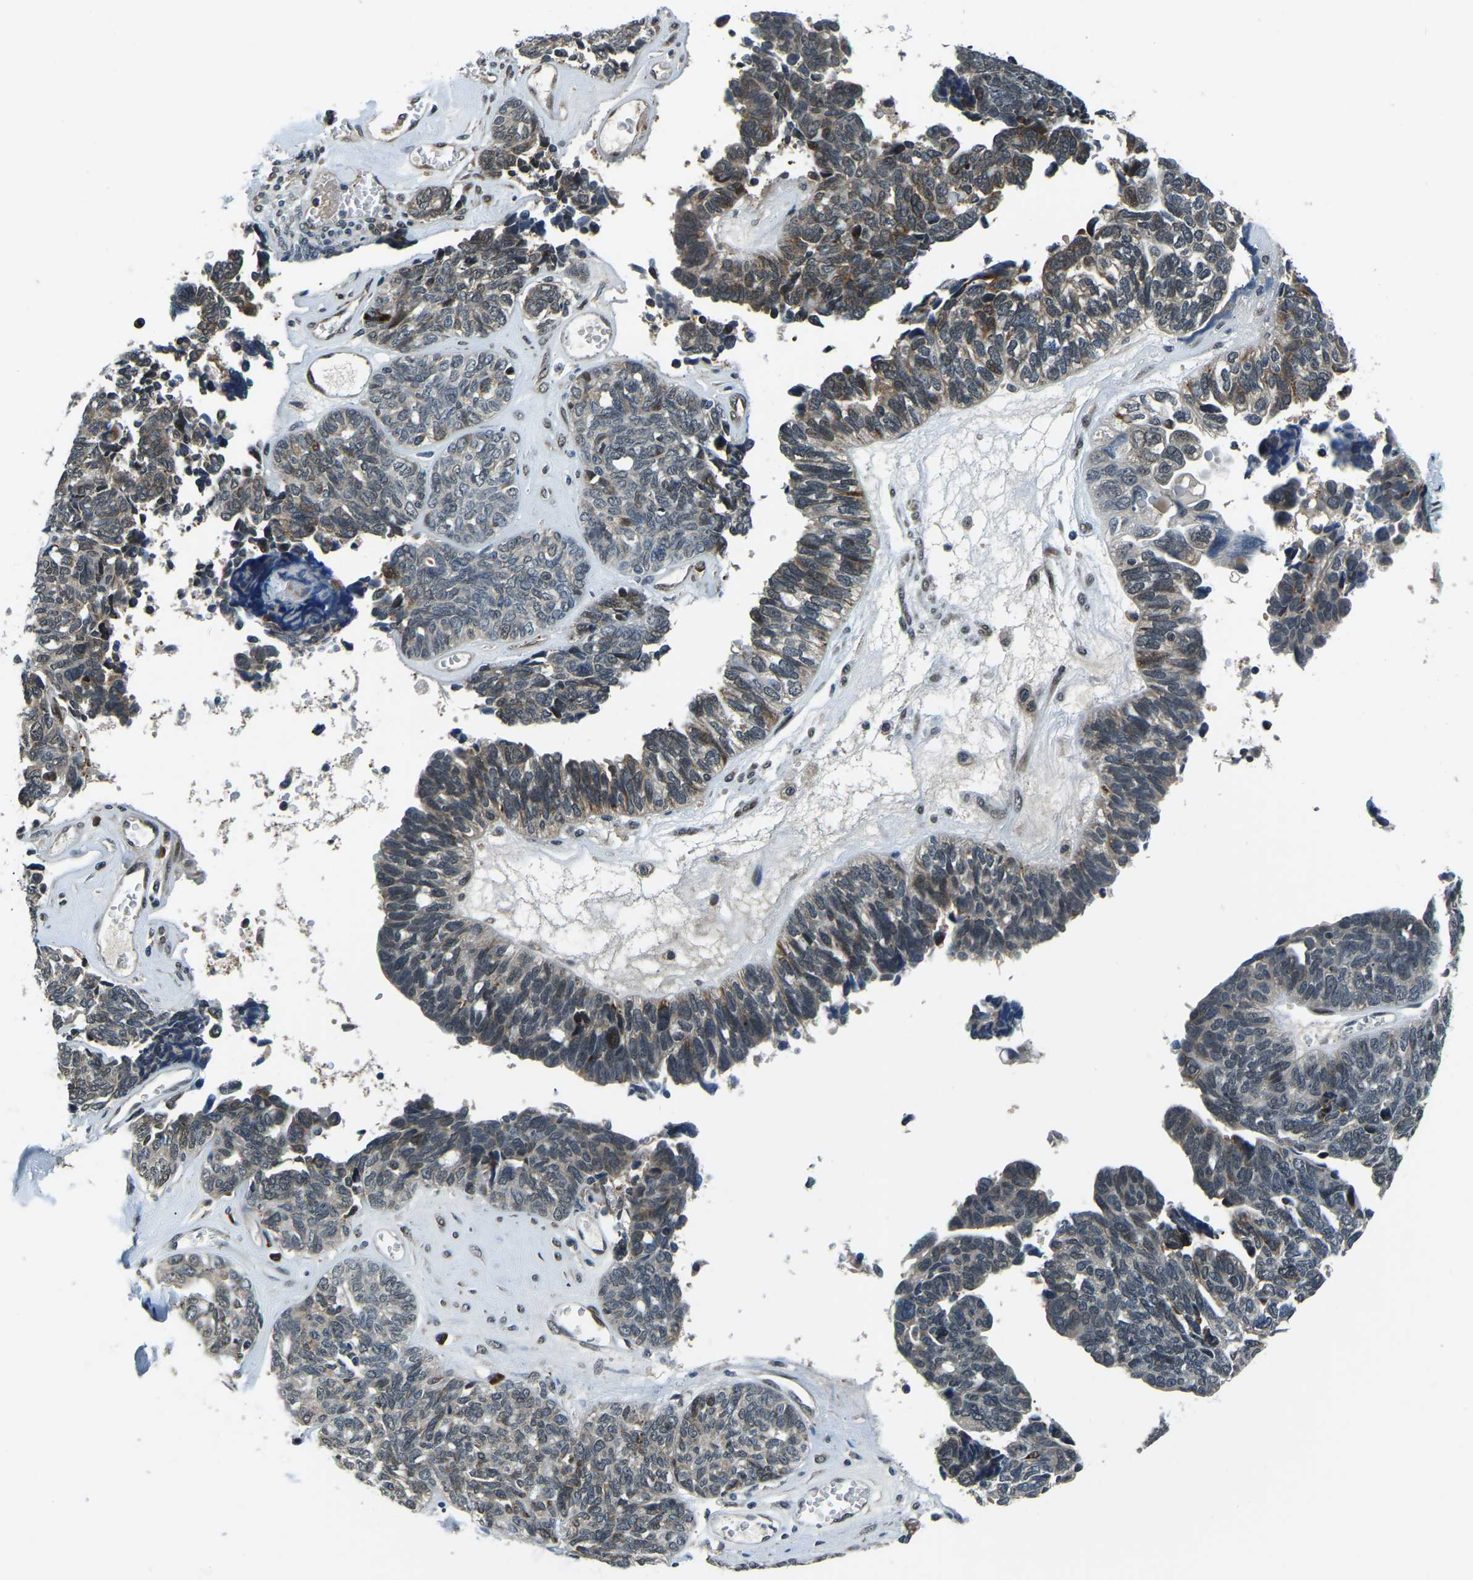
{"staining": {"intensity": "moderate", "quantity": "25%-75%", "location": "cytoplasmic/membranous"}, "tissue": "ovarian cancer", "cell_type": "Tumor cells", "image_type": "cancer", "snomed": [{"axis": "morphology", "description": "Cystadenocarcinoma, serous, NOS"}, {"axis": "topography", "description": "Ovary"}], "caption": "The photomicrograph displays immunohistochemical staining of ovarian serous cystadenocarcinoma. There is moderate cytoplasmic/membranous staining is seen in approximately 25%-75% of tumor cells.", "gene": "ING2", "patient": {"sex": "female", "age": 79}}